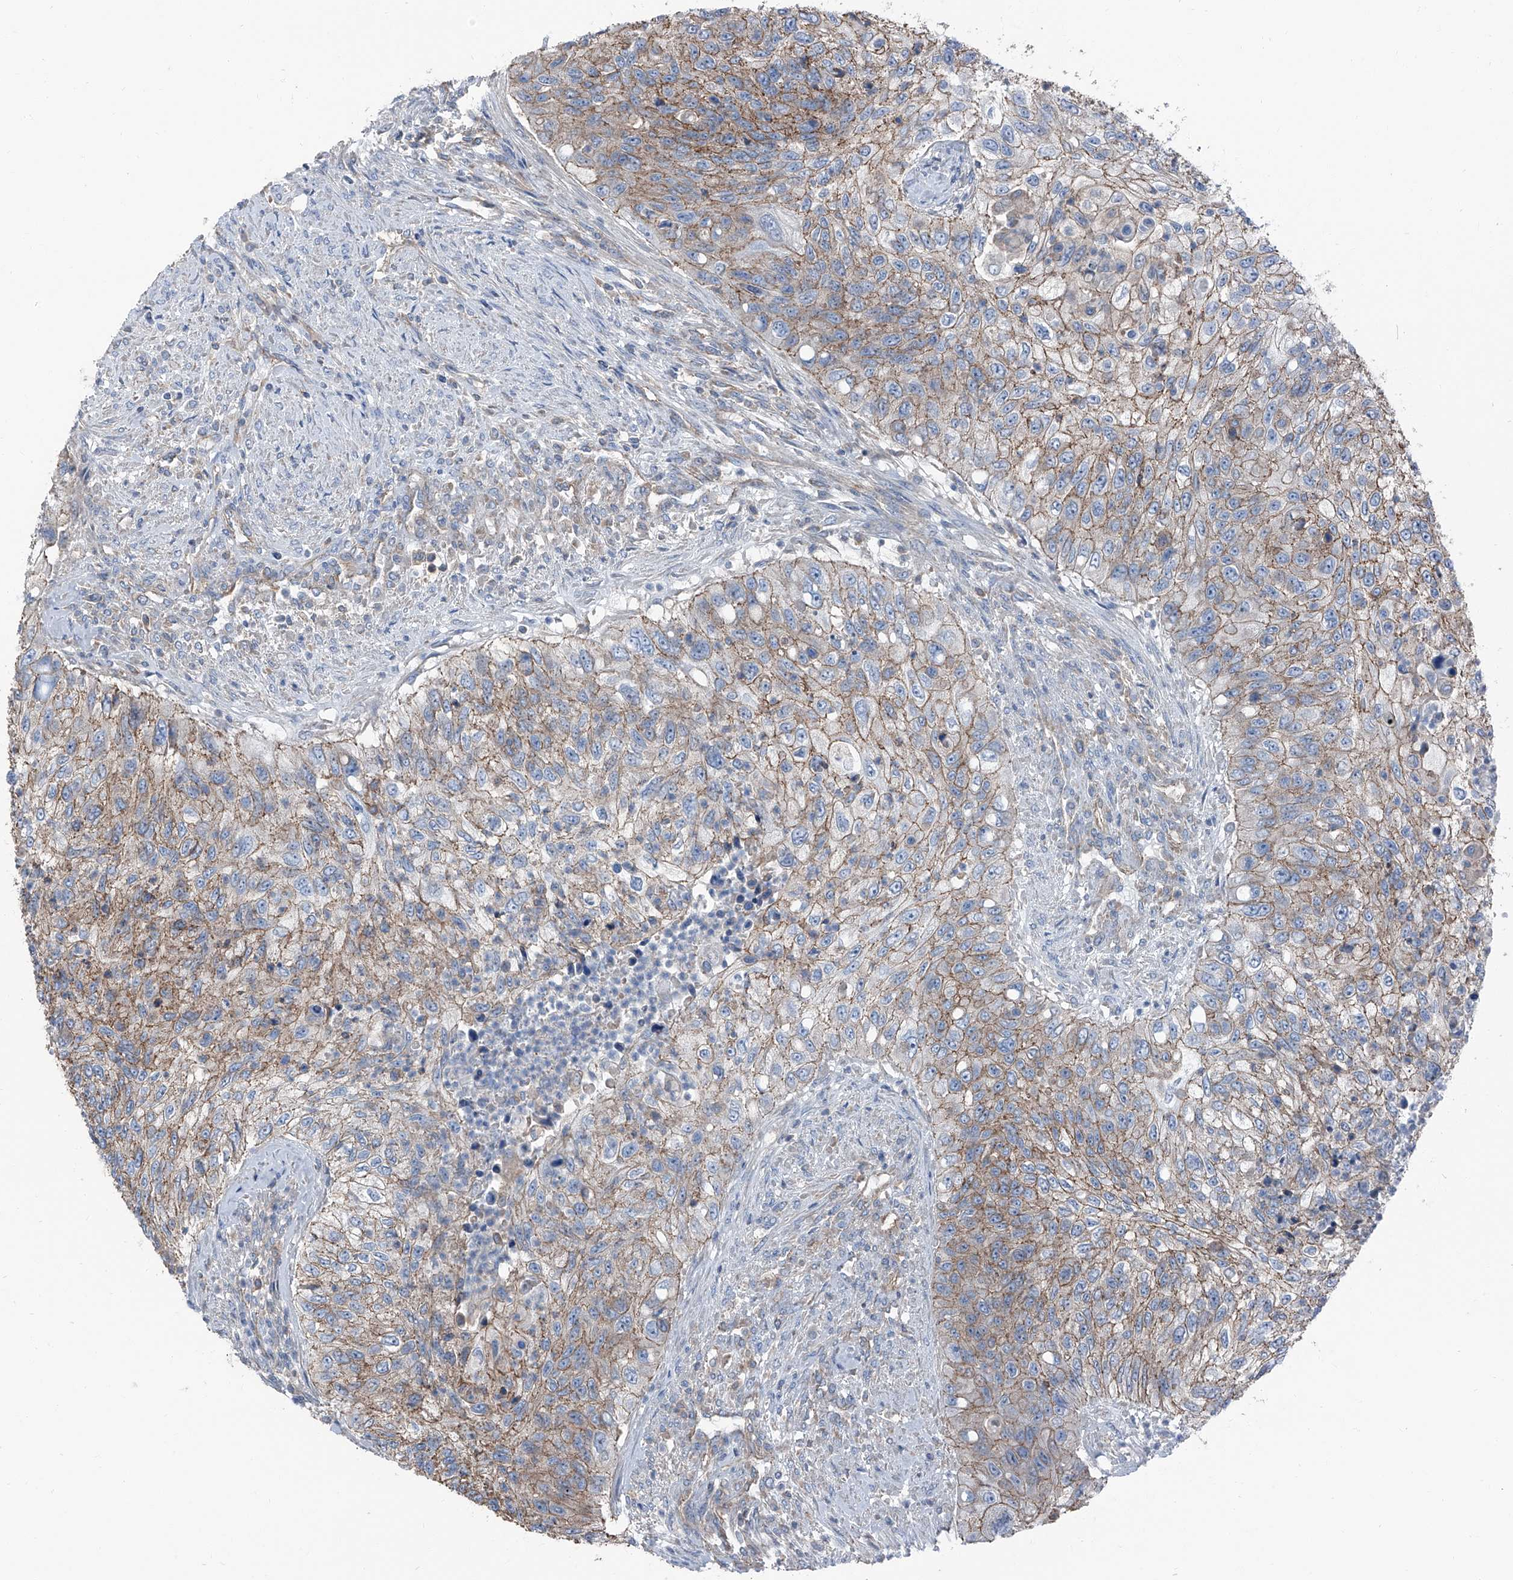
{"staining": {"intensity": "moderate", "quantity": ">75%", "location": "cytoplasmic/membranous"}, "tissue": "urothelial cancer", "cell_type": "Tumor cells", "image_type": "cancer", "snomed": [{"axis": "morphology", "description": "Urothelial carcinoma, High grade"}, {"axis": "topography", "description": "Urinary bladder"}], "caption": "Protein expression analysis of human urothelial cancer reveals moderate cytoplasmic/membranous staining in approximately >75% of tumor cells.", "gene": "GPR142", "patient": {"sex": "female", "age": 60}}